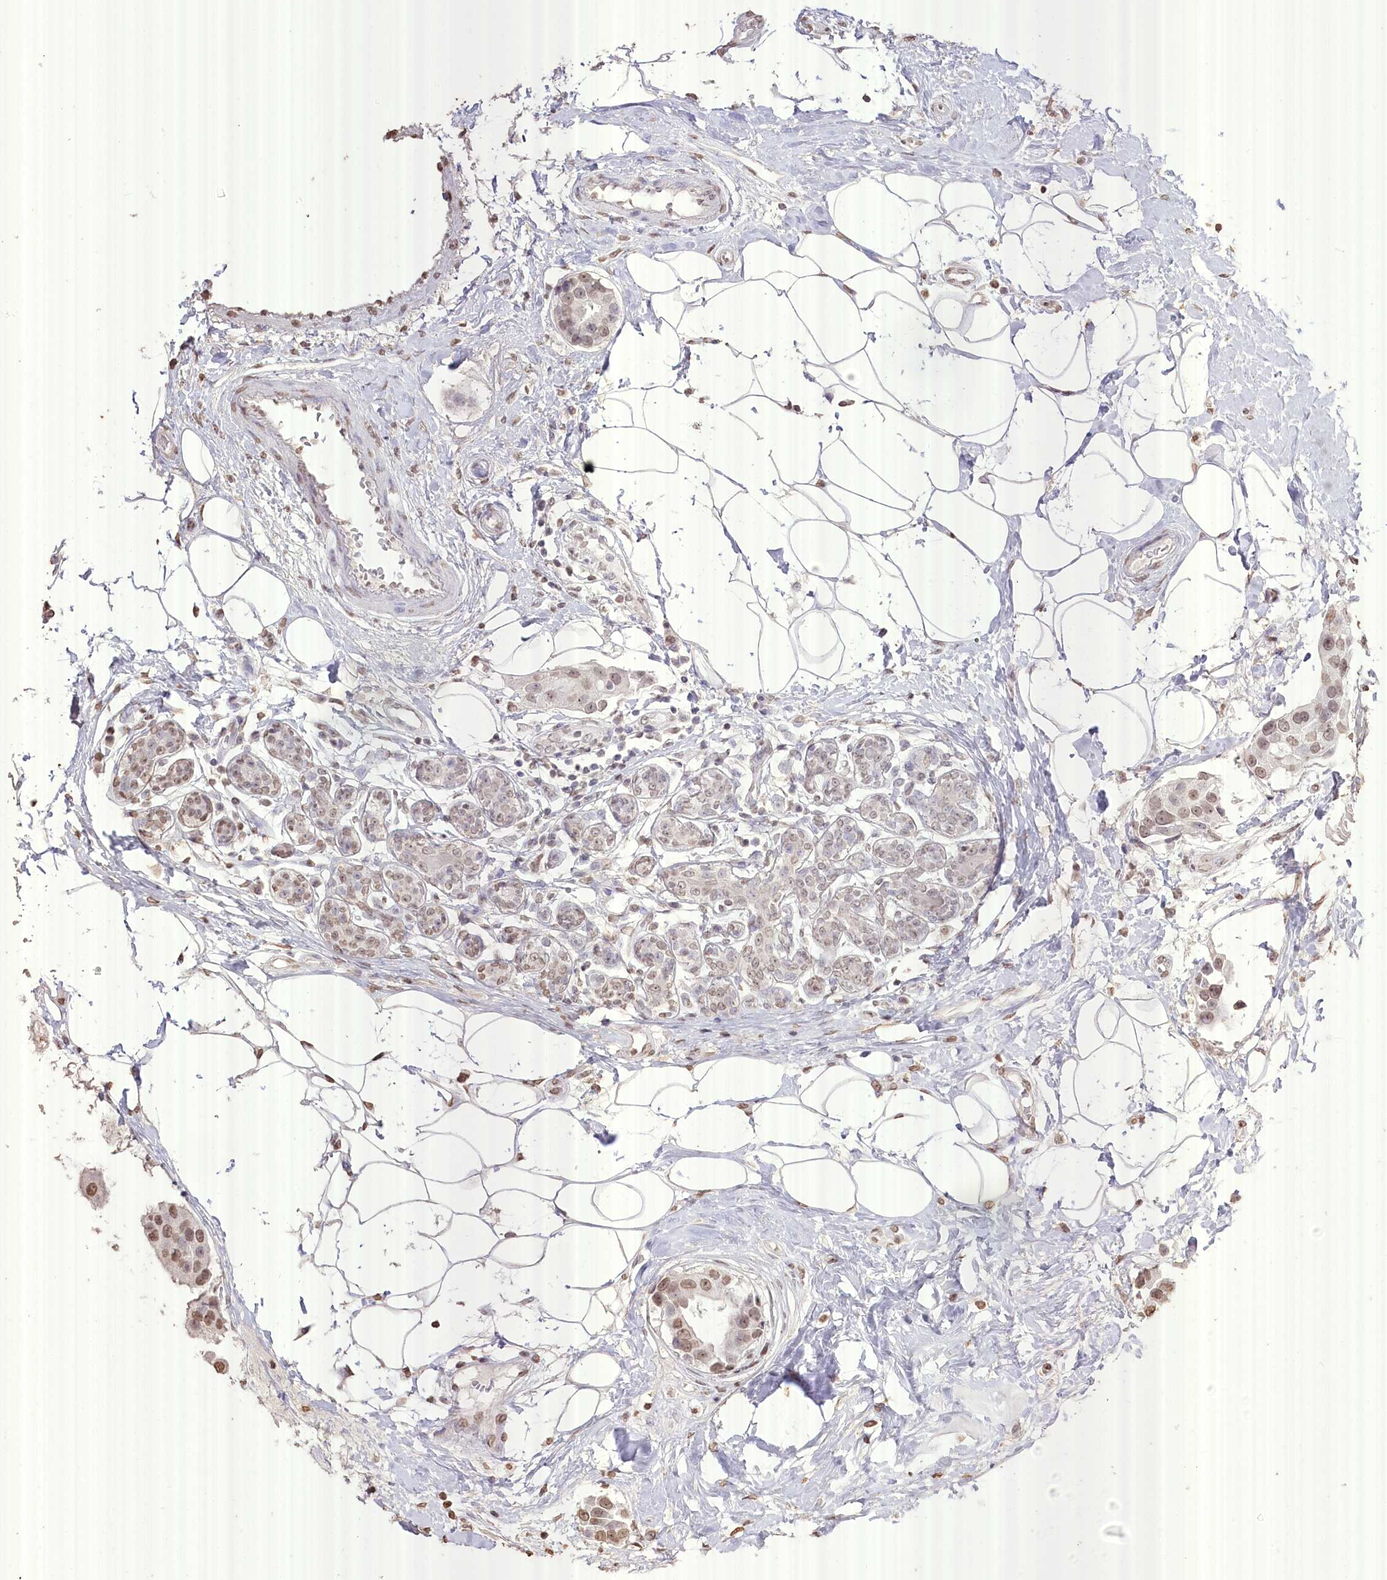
{"staining": {"intensity": "weak", "quantity": ">75%", "location": "nuclear"}, "tissue": "breast cancer", "cell_type": "Tumor cells", "image_type": "cancer", "snomed": [{"axis": "morphology", "description": "Normal tissue, NOS"}, {"axis": "morphology", "description": "Duct carcinoma"}, {"axis": "topography", "description": "Breast"}], "caption": "Weak nuclear protein positivity is seen in approximately >75% of tumor cells in breast intraductal carcinoma.", "gene": "SLC39A10", "patient": {"sex": "female", "age": 39}}